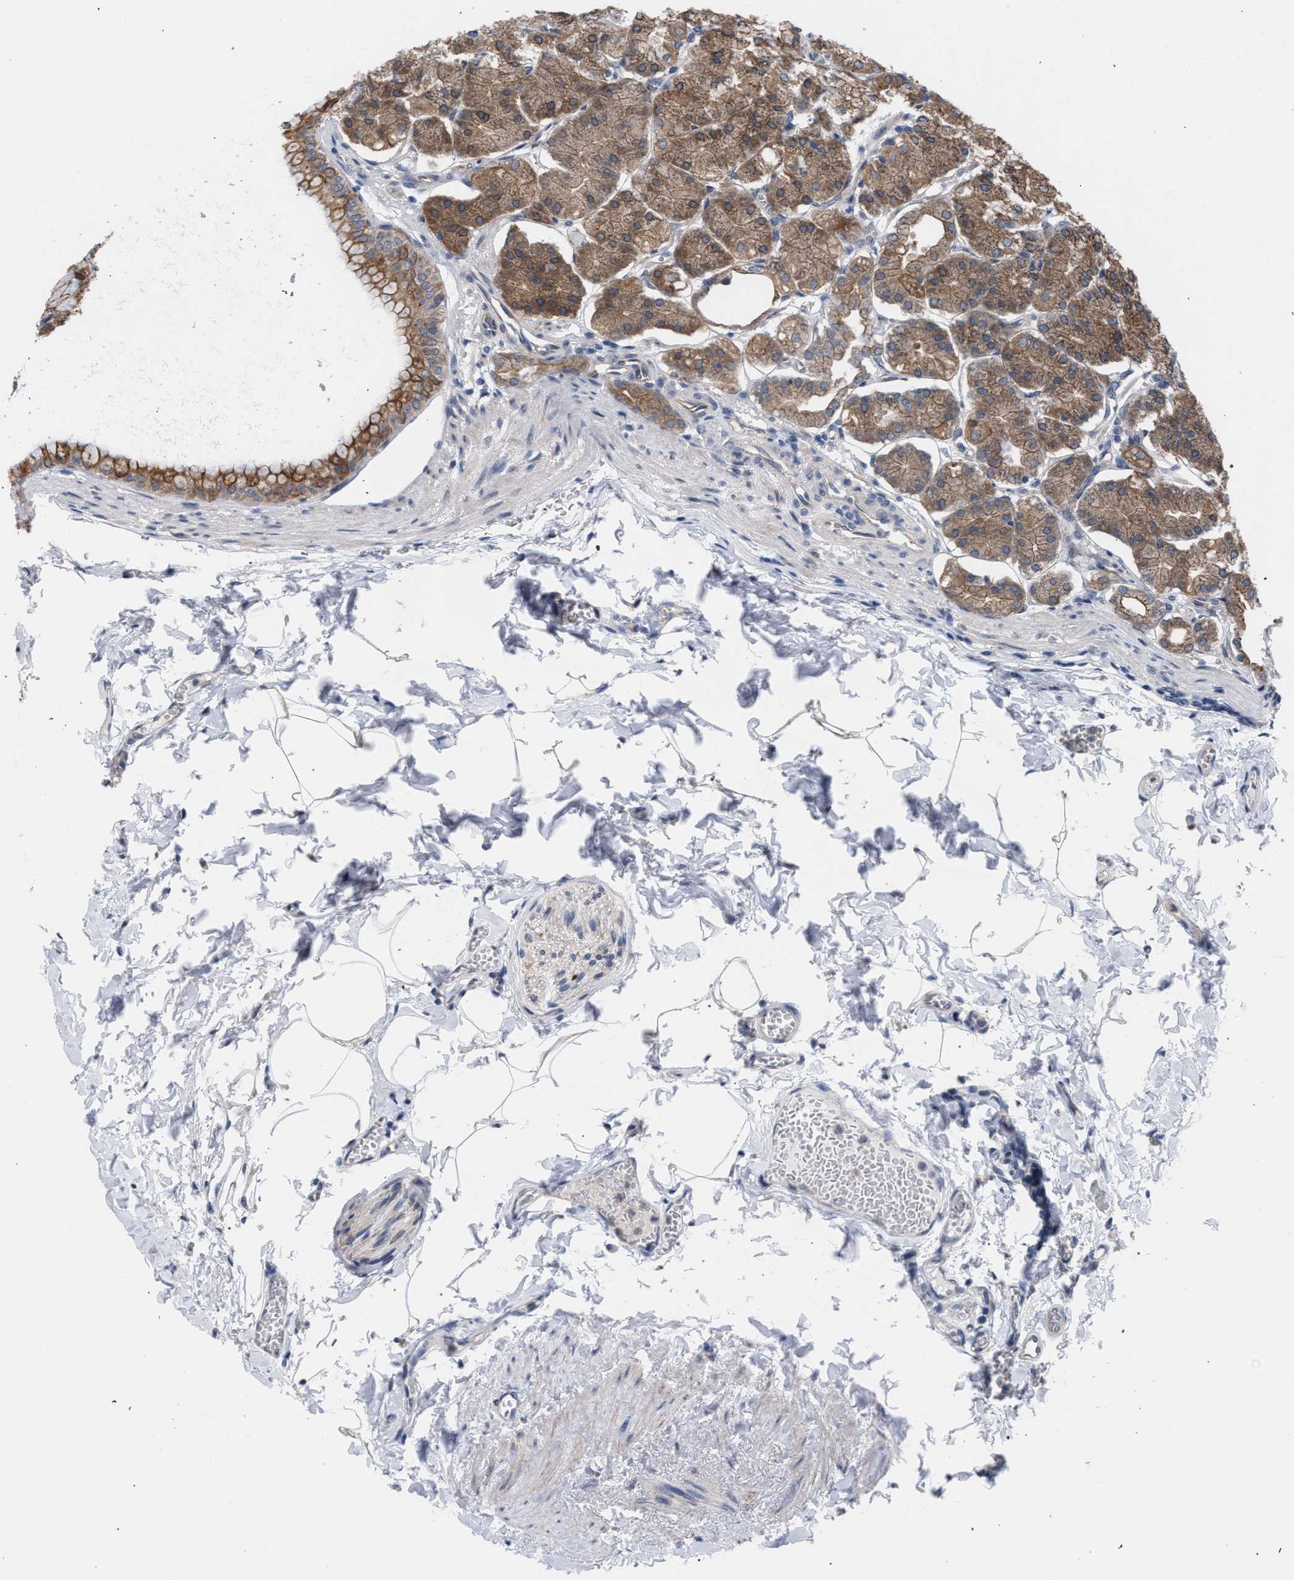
{"staining": {"intensity": "moderate", "quantity": ">75%", "location": "cytoplasmic/membranous"}, "tissue": "stomach", "cell_type": "Glandular cells", "image_type": "normal", "snomed": [{"axis": "morphology", "description": "Normal tissue, NOS"}, {"axis": "topography", "description": "Stomach, lower"}], "caption": "Human stomach stained for a protein (brown) exhibits moderate cytoplasmic/membranous positive positivity in approximately >75% of glandular cells.", "gene": "ARPC5L", "patient": {"sex": "male", "age": 71}}